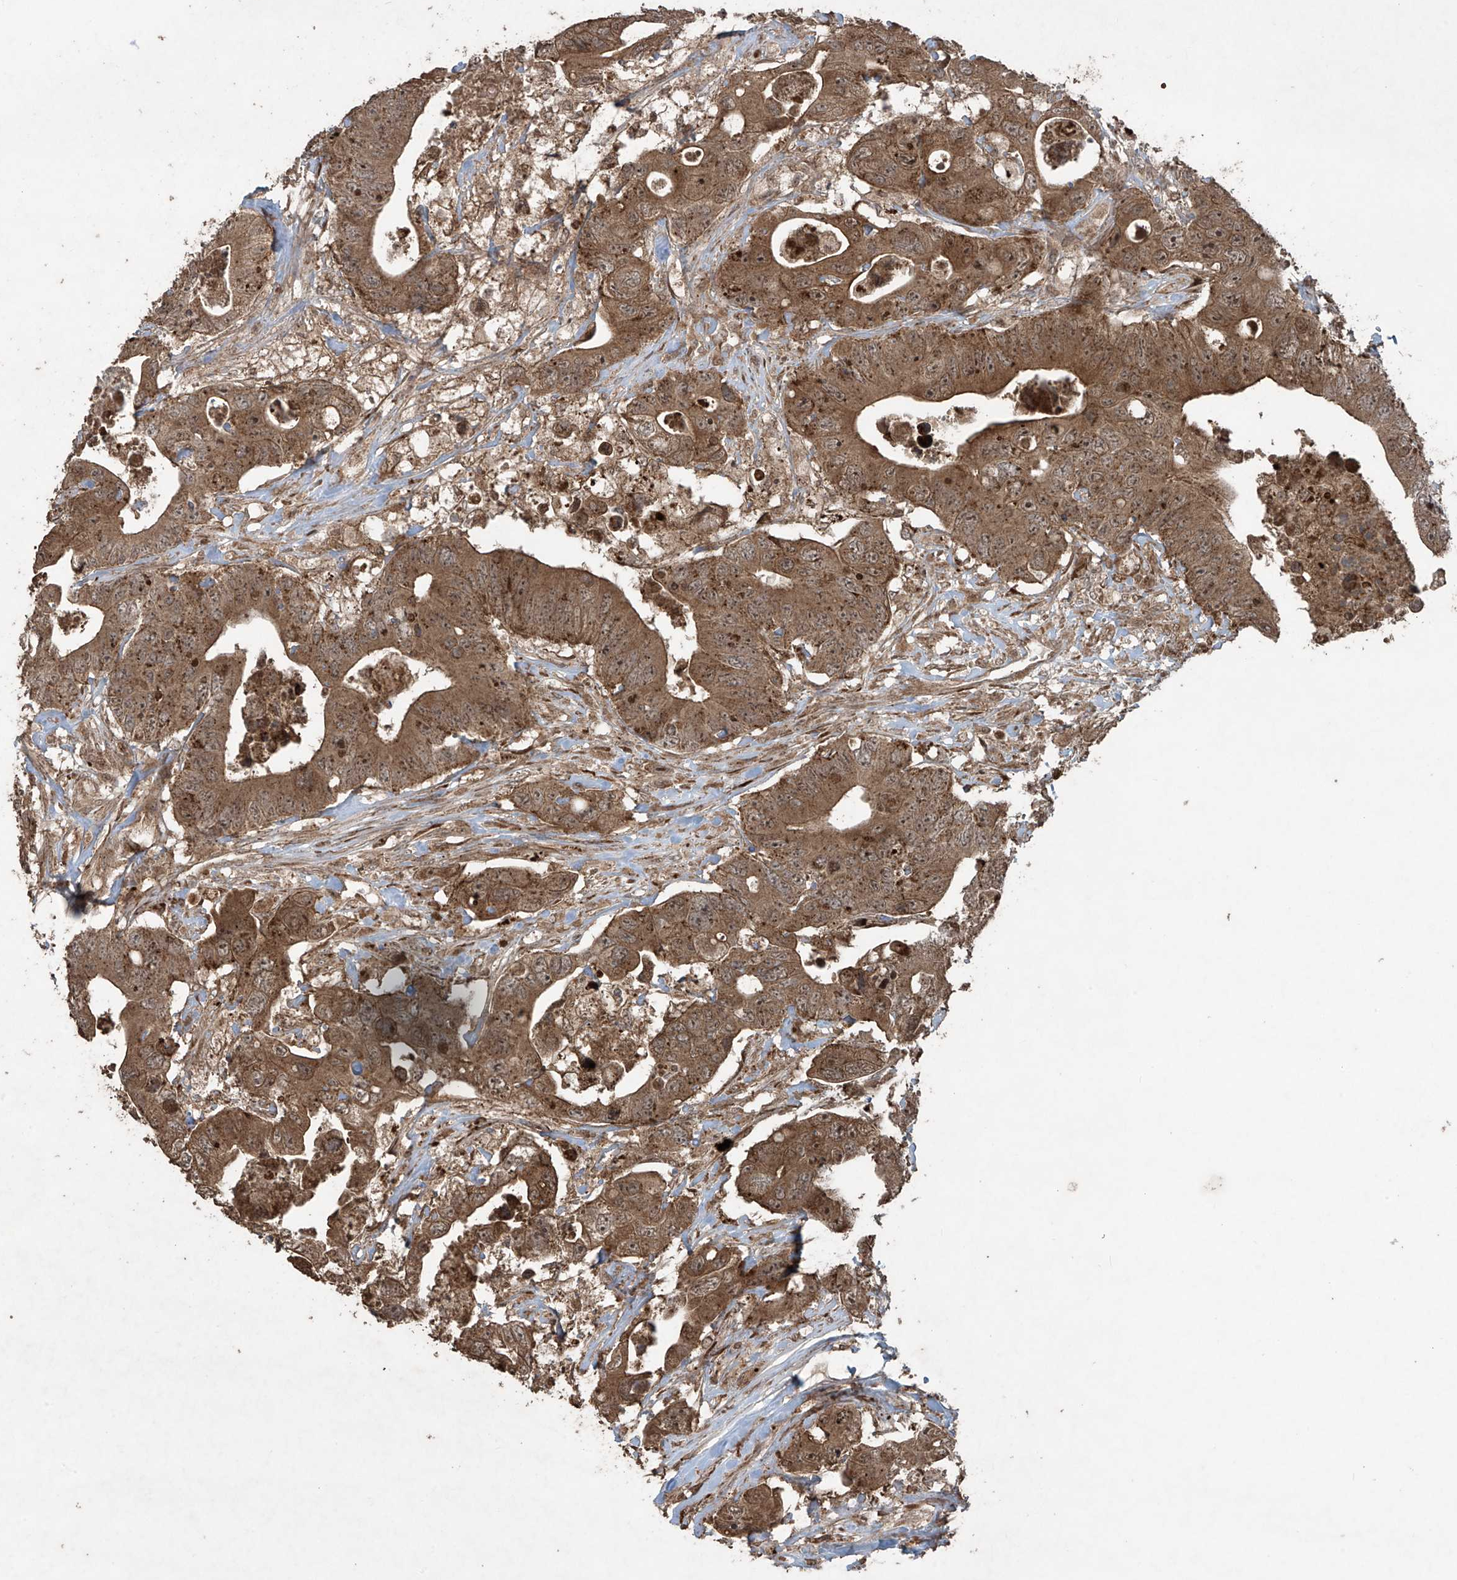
{"staining": {"intensity": "moderate", "quantity": ">75%", "location": "cytoplasmic/membranous"}, "tissue": "colorectal cancer", "cell_type": "Tumor cells", "image_type": "cancer", "snomed": [{"axis": "morphology", "description": "Adenocarcinoma, NOS"}, {"axis": "topography", "description": "Colon"}], "caption": "Colorectal cancer tissue displays moderate cytoplasmic/membranous staining in about >75% of tumor cells, visualized by immunohistochemistry.", "gene": "PGPEP1", "patient": {"sex": "female", "age": 46}}